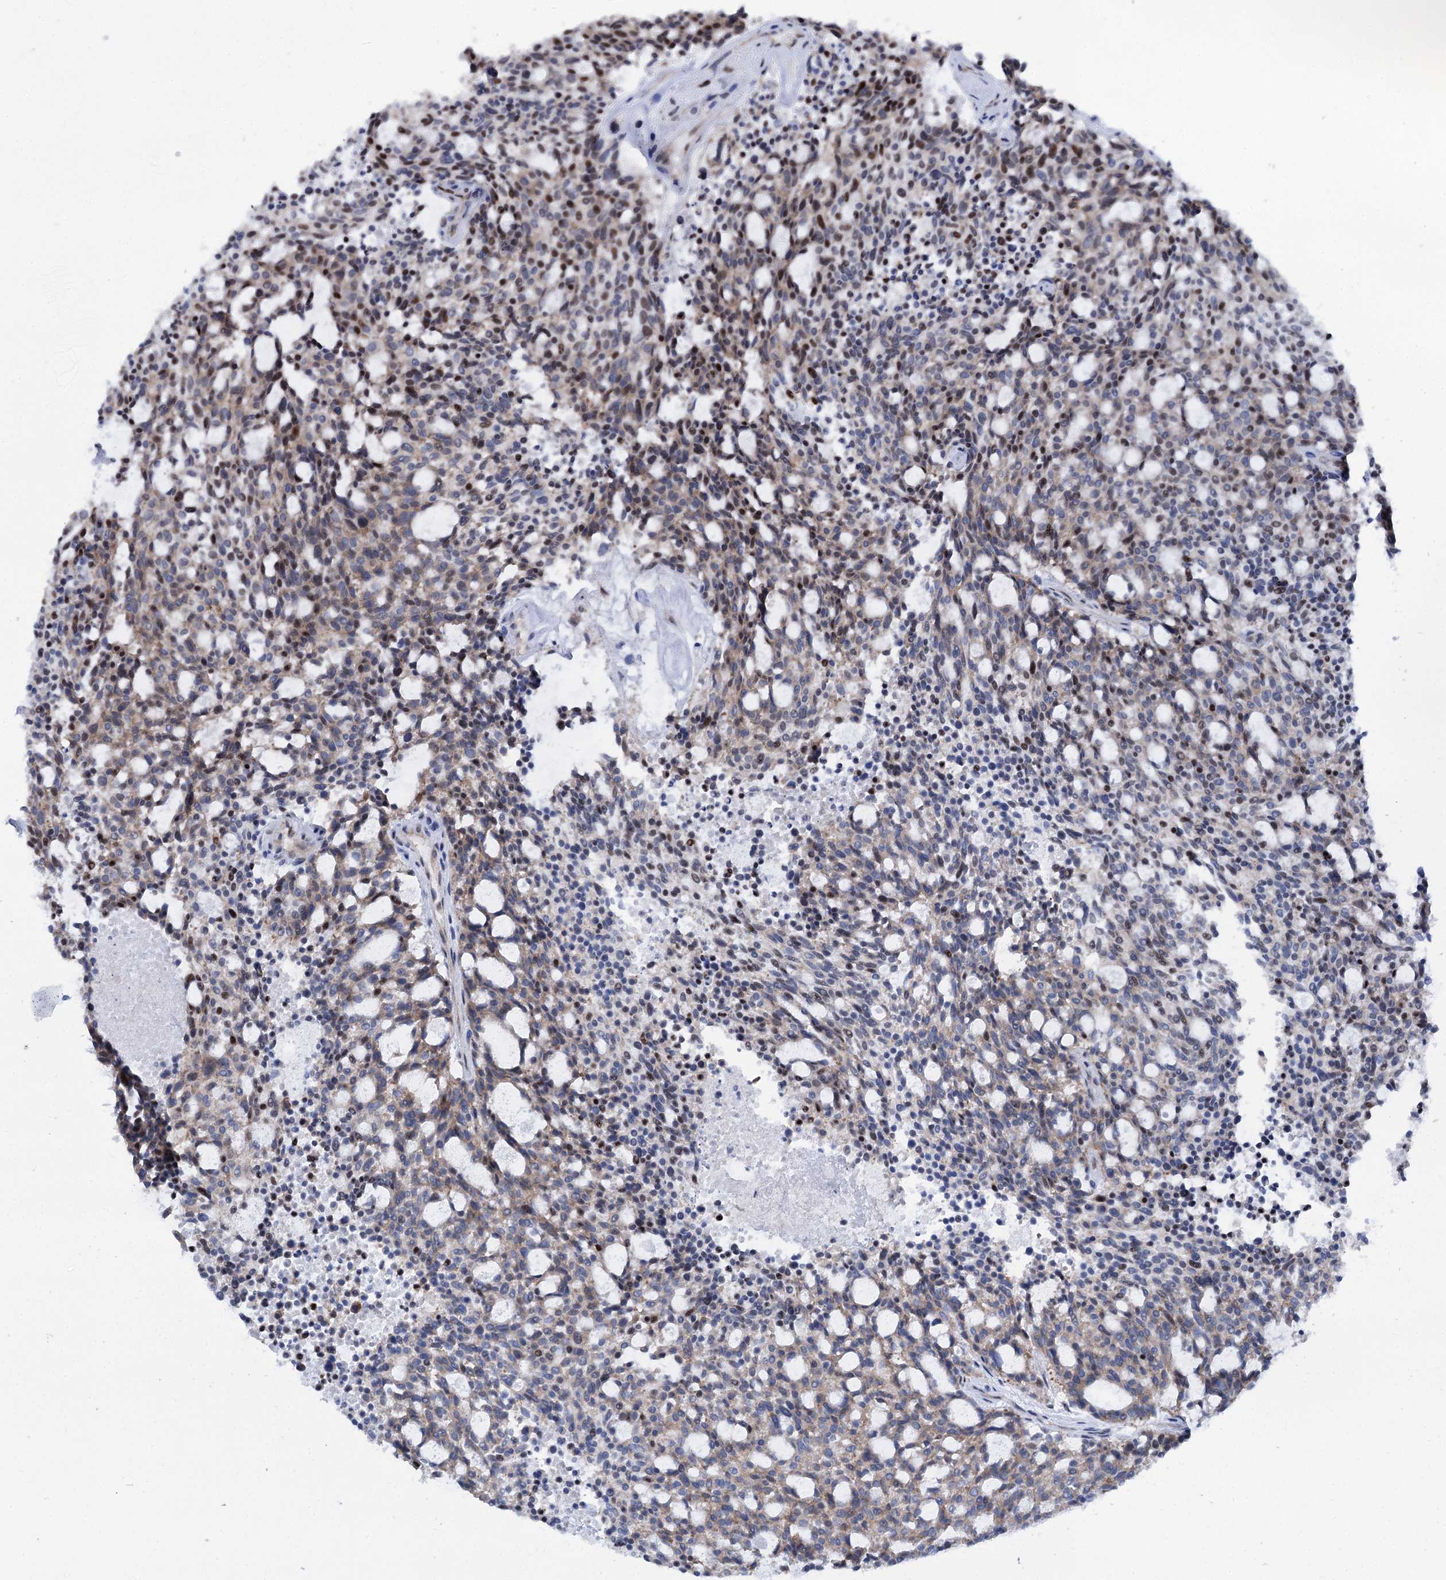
{"staining": {"intensity": "moderate", "quantity": "<25%", "location": "nuclear"}, "tissue": "carcinoid", "cell_type": "Tumor cells", "image_type": "cancer", "snomed": [{"axis": "morphology", "description": "Carcinoid, malignant, NOS"}, {"axis": "topography", "description": "Pancreas"}], "caption": "Immunohistochemical staining of human malignant carcinoid displays low levels of moderate nuclear staining in about <25% of tumor cells.", "gene": "SREK1", "patient": {"sex": "female", "age": 54}}